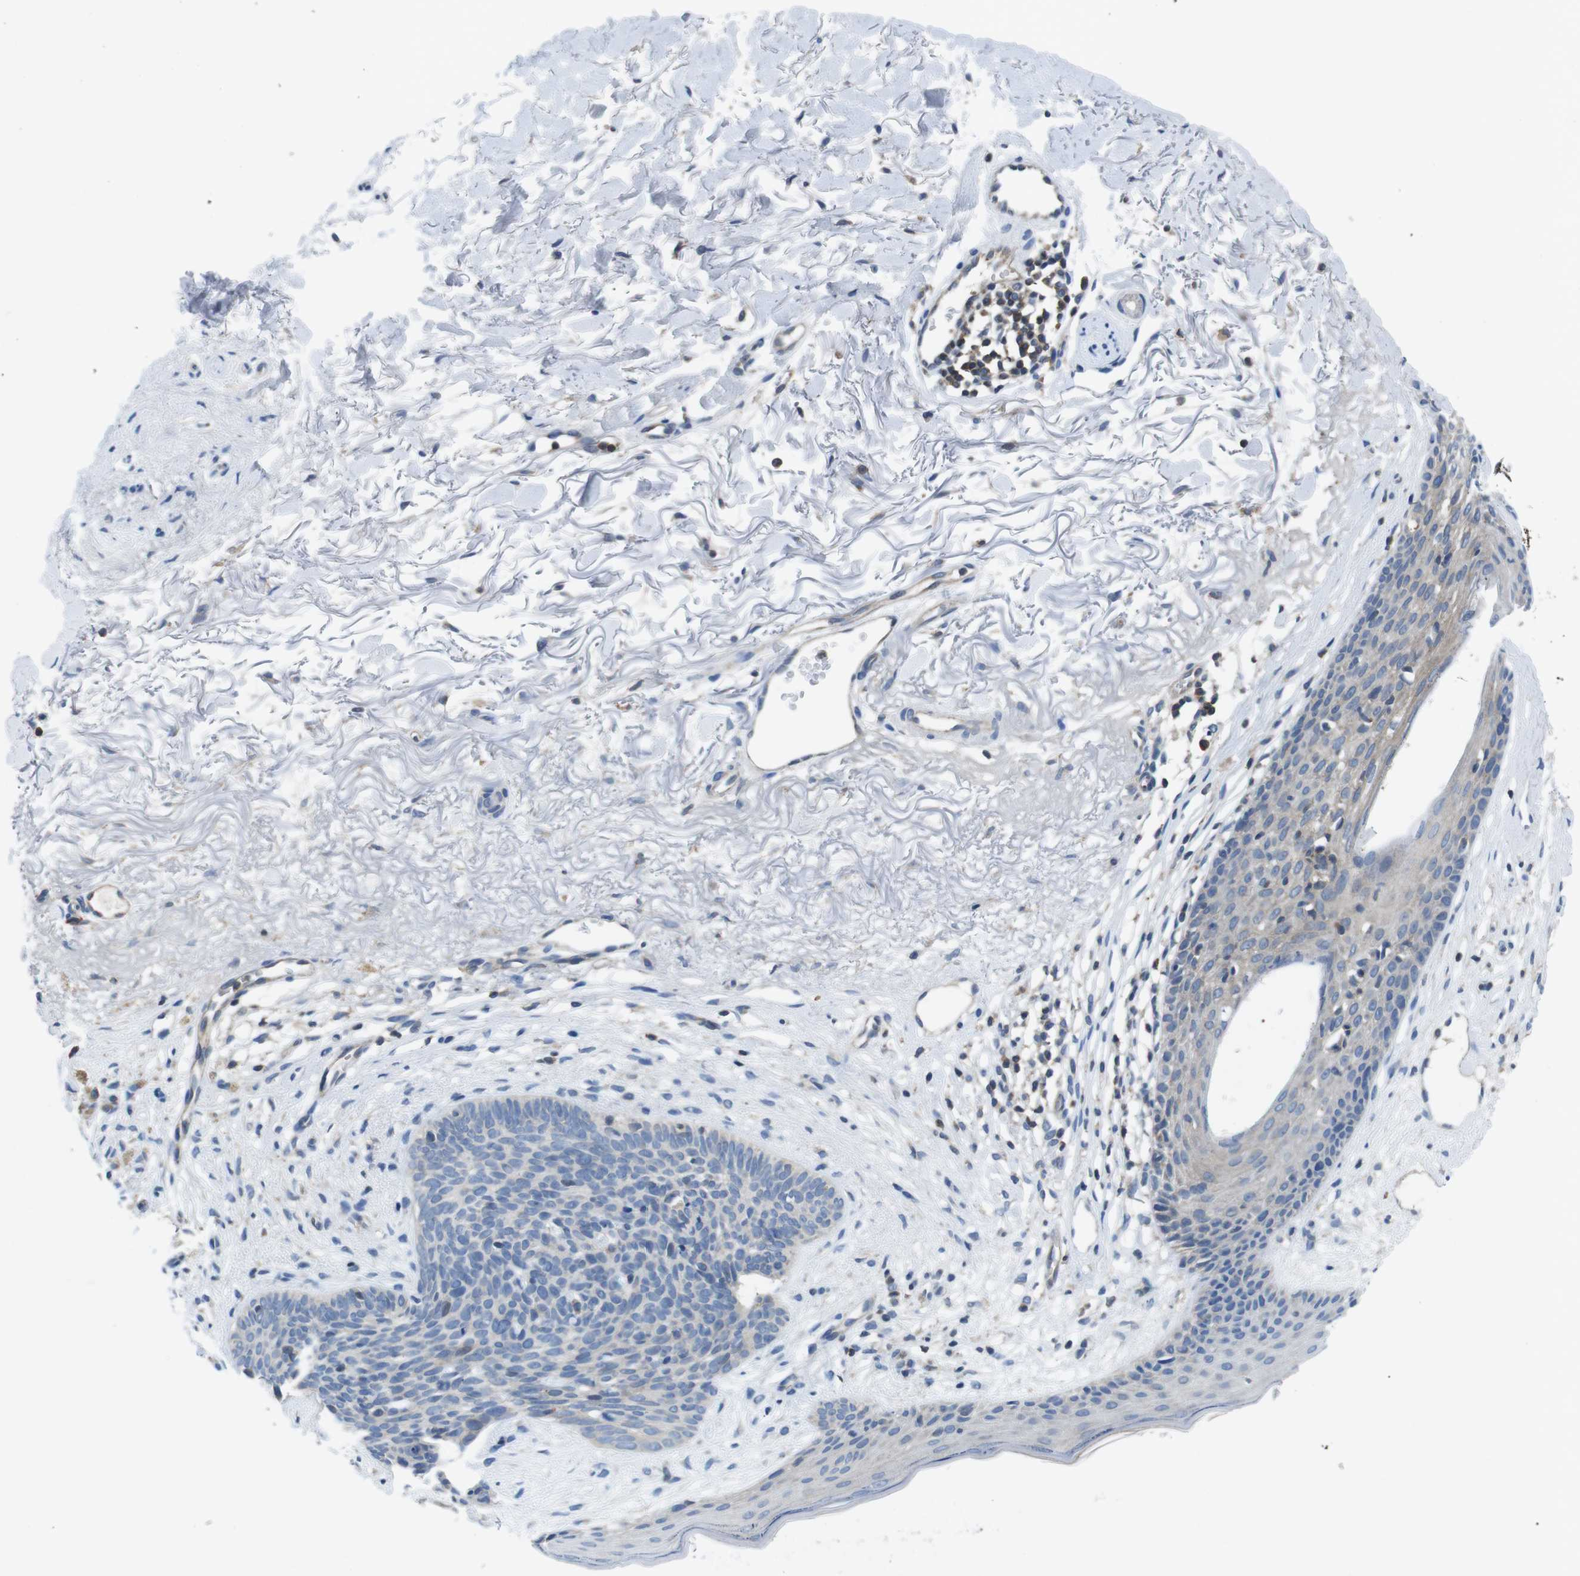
{"staining": {"intensity": "negative", "quantity": "none", "location": "none"}, "tissue": "skin cancer", "cell_type": "Tumor cells", "image_type": "cancer", "snomed": [{"axis": "morphology", "description": "Normal tissue, NOS"}, {"axis": "morphology", "description": "Basal cell carcinoma"}, {"axis": "topography", "description": "Skin"}], "caption": "This is a photomicrograph of IHC staining of skin basal cell carcinoma, which shows no positivity in tumor cells.", "gene": "PIK3CD", "patient": {"sex": "female", "age": 70}}